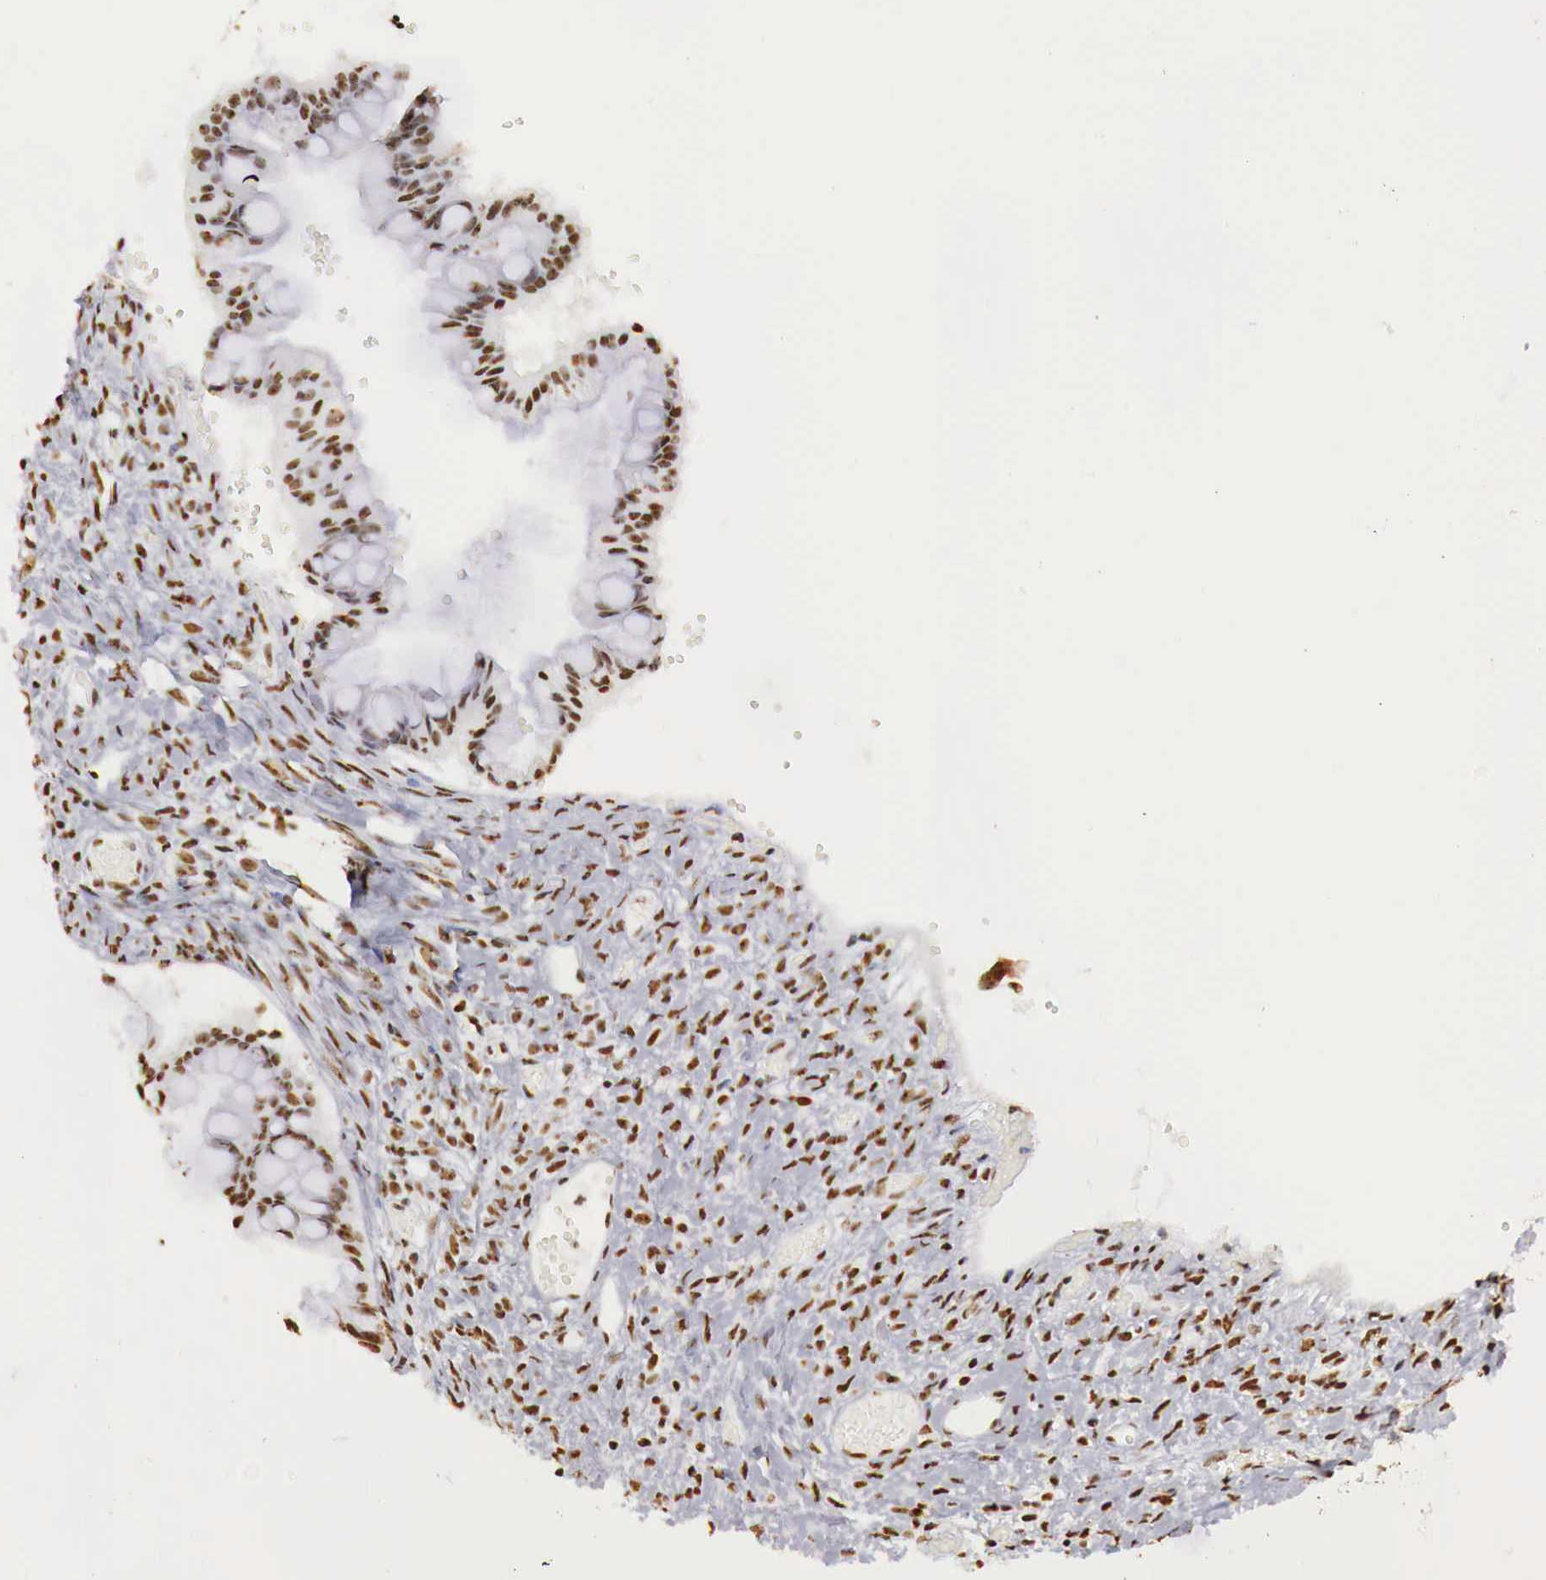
{"staining": {"intensity": "strong", "quantity": ">75%", "location": "nuclear"}, "tissue": "ovarian cancer", "cell_type": "Tumor cells", "image_type": "cancer", "snomed": [{"axis": "morphology", "description": "Cystadenocarcinoma, mucinous, NOS"}, {"axis": "topography", "description": "Ovary"}], "caption": "Protein expression analysis of ovarian cancer reveals strong nuclear expression in approximately >75% of tumor cells.", "gene": "DKC1", "patient": {"sex": "female", "age": 57}}